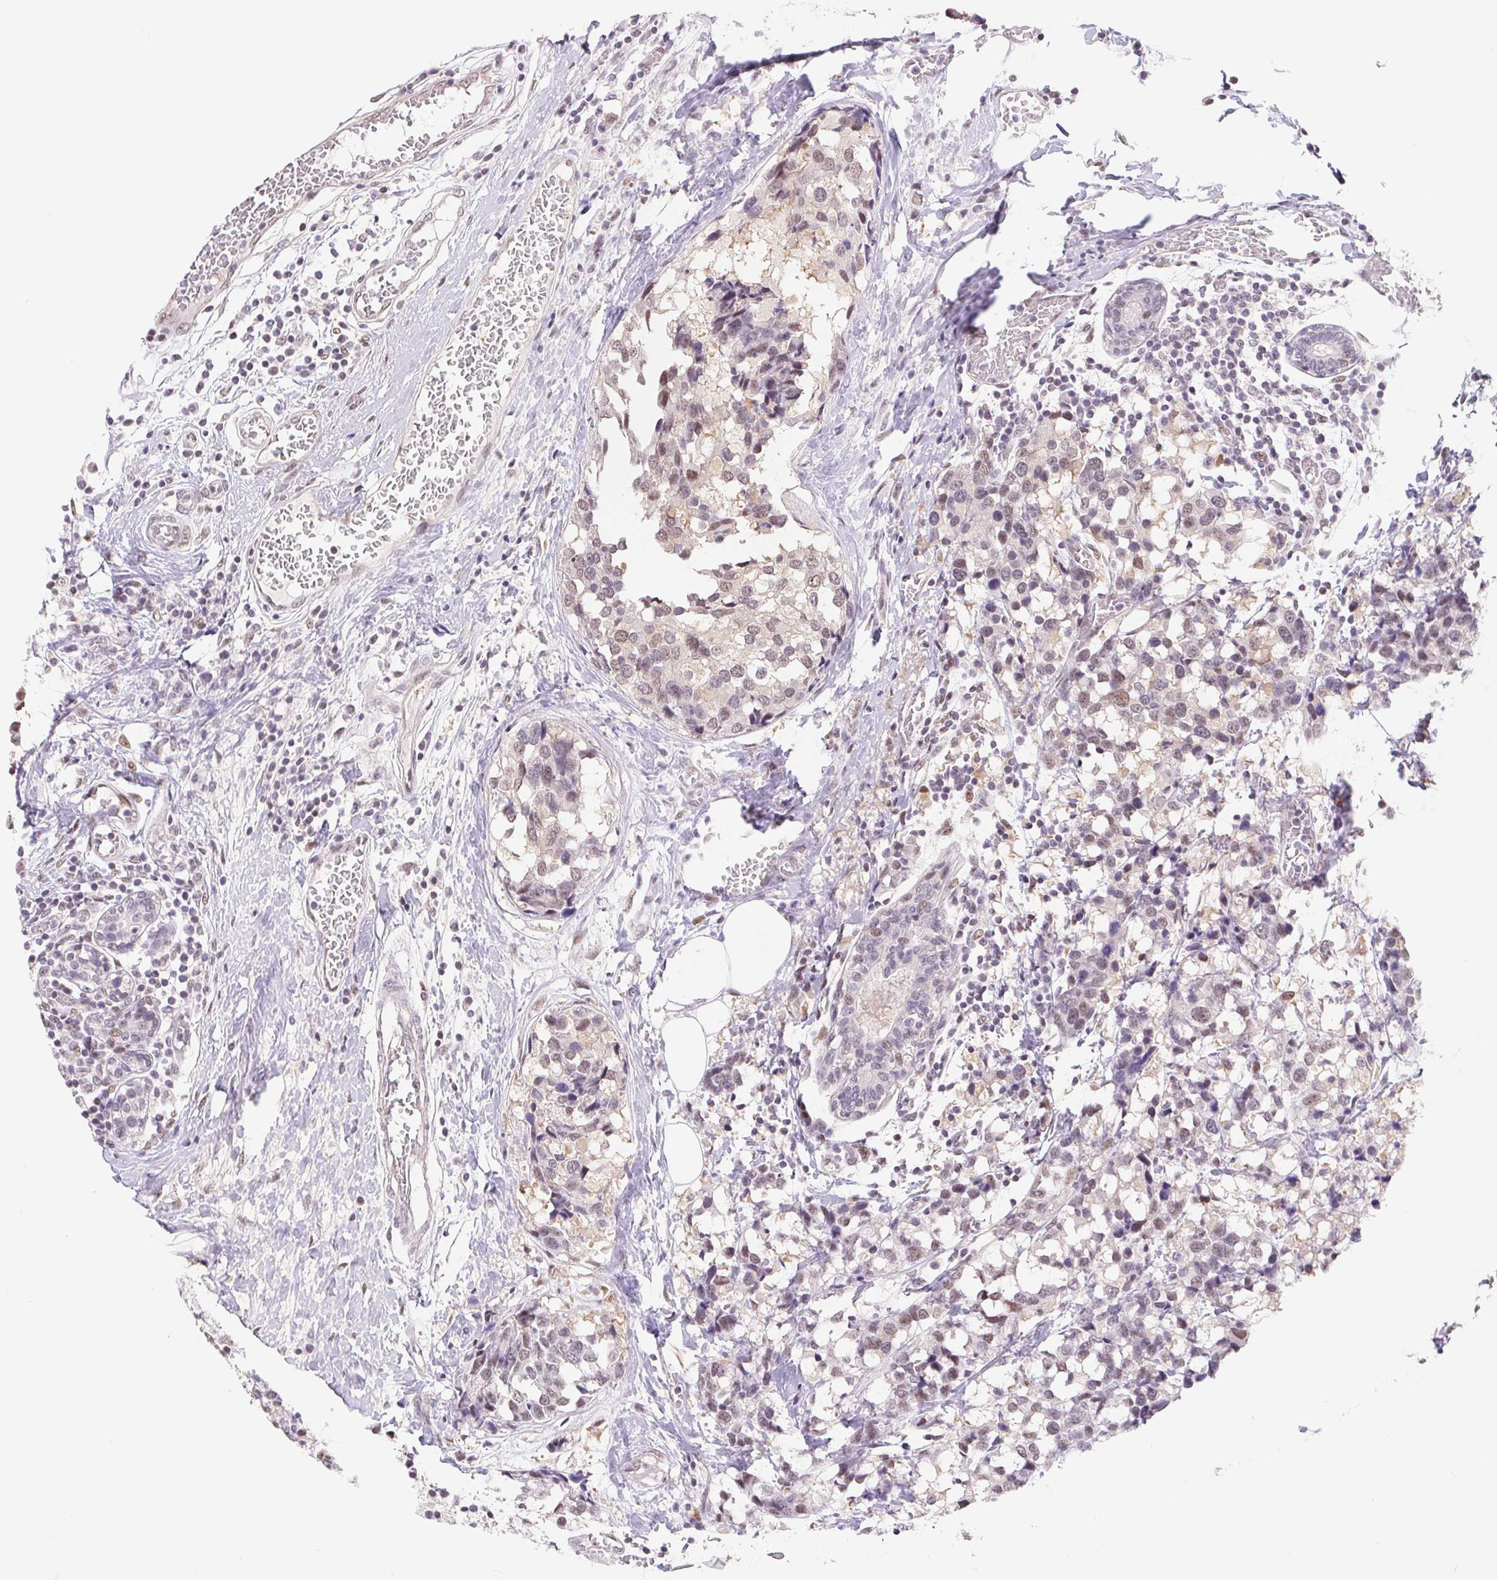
{"staining": {"intensity": "weak", "quantity": "<25%", "location": "nuclear"}, "tissue": "breast cancer", "cell_type": "Tumor cells", "image_type": "cancer", "snomed": [{"axis": "morphology", "description": "Lobular carcinoma"}, {"axis": "topography", "description": "Breast"}], "caption": "The immunohistochemistry (IHC) micrograph has no significant expression in tumor cells of lobular carcinoma (breast) tissue.", "gene": "CAND1", "patient": {"sex": "female", "age": 59}}